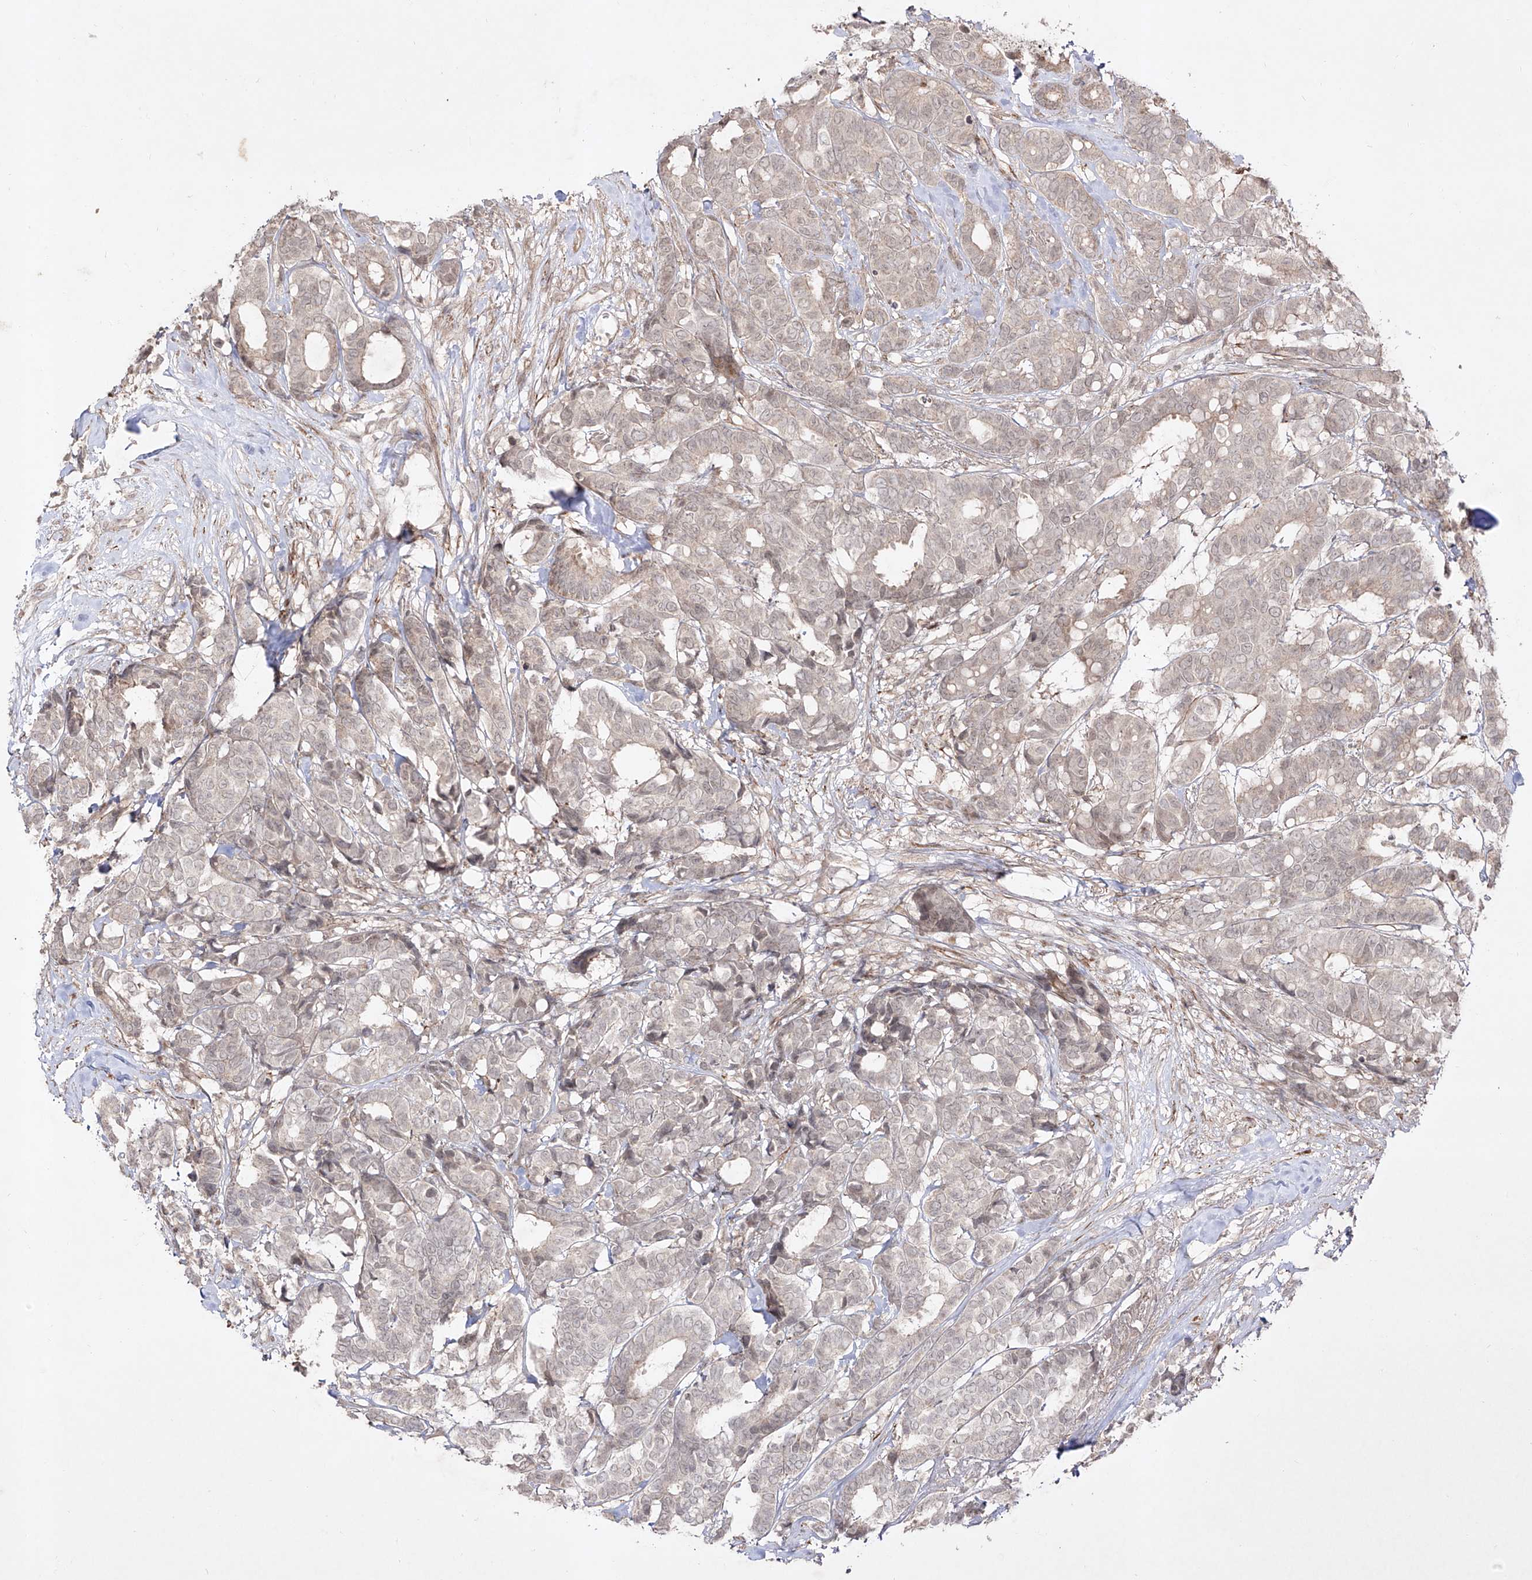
{"staining": {"intensity": "negative", "quantity": "none", "location": "none"}, "tissue": "breast cancer", "cell_type": "Tumor cells", "image_type": "cancer", "snomed": [{"axis": "morphology", "description": "Duct carcinoma"}, {"axis": "topography", "description": "Breast"}], "caption": "Breast cancer (infiltrating ductal carcinoma) was stained to show a protein in brown. There is no significant expression in tumor cells.", "gene": "KDM1B", "patient": {"sex": "female", "age": 87}}